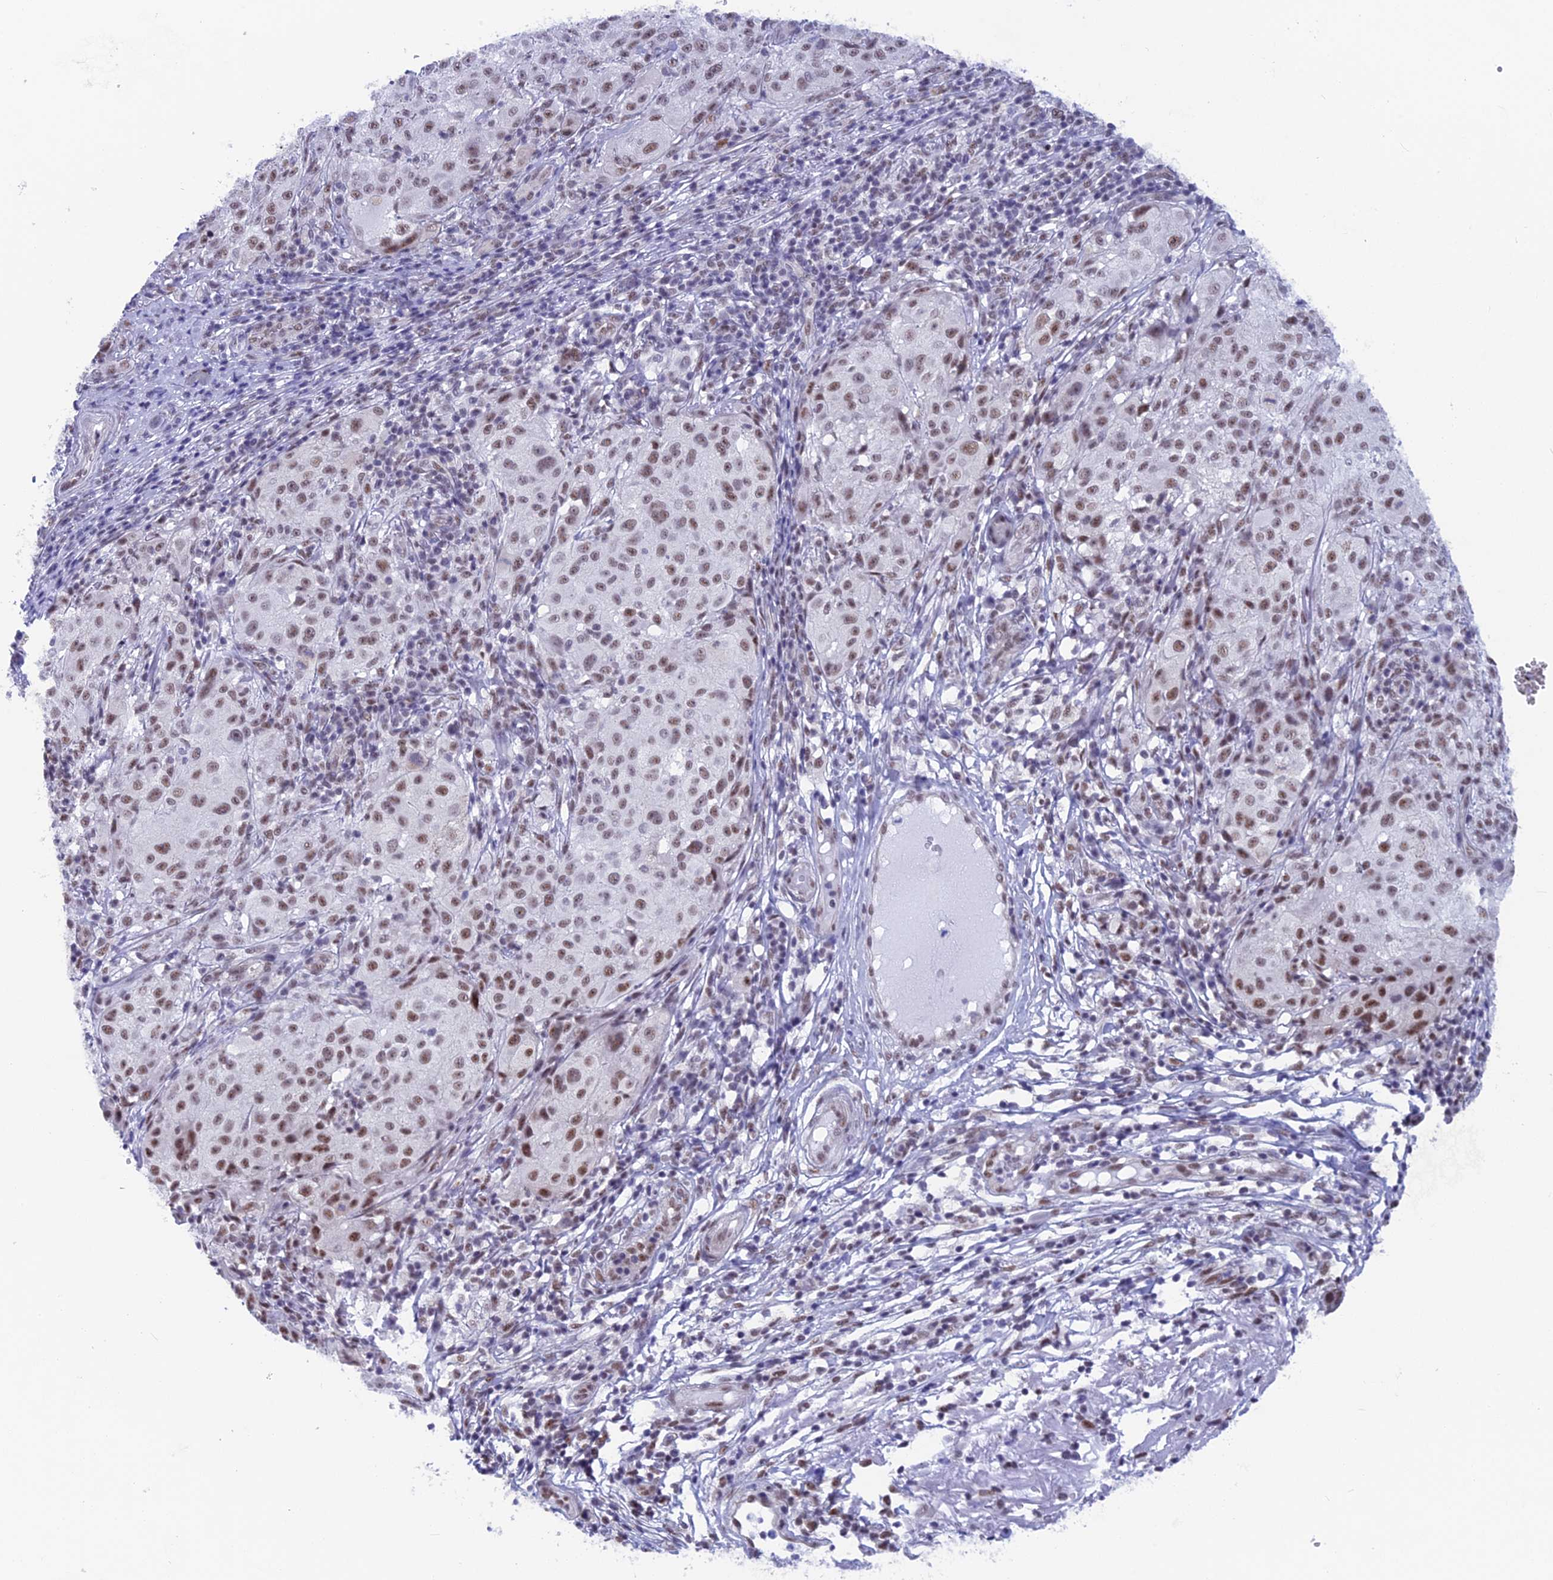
{"staining": {"intensity": "moderate", "quantity": ">75%", "location": "nuclear"}, "tissue": "melanoma", "cell_type": "Tumor cells", "image_type": "cancer", "snomed": [{"axis": "morphology", "description": "Necrosis, NOS"}, {"axis": "morphology", "description": "Malignant melanoma, NOS"}, {"axis": "topography", "description": "Skin"}], "caption": "Tumor cells show medium levels of moderate nuclear staining in about >75% of cells in human malignant melanoma.", "gene": "SRSF5", "patient": {"sex": "female", "age": 87}}